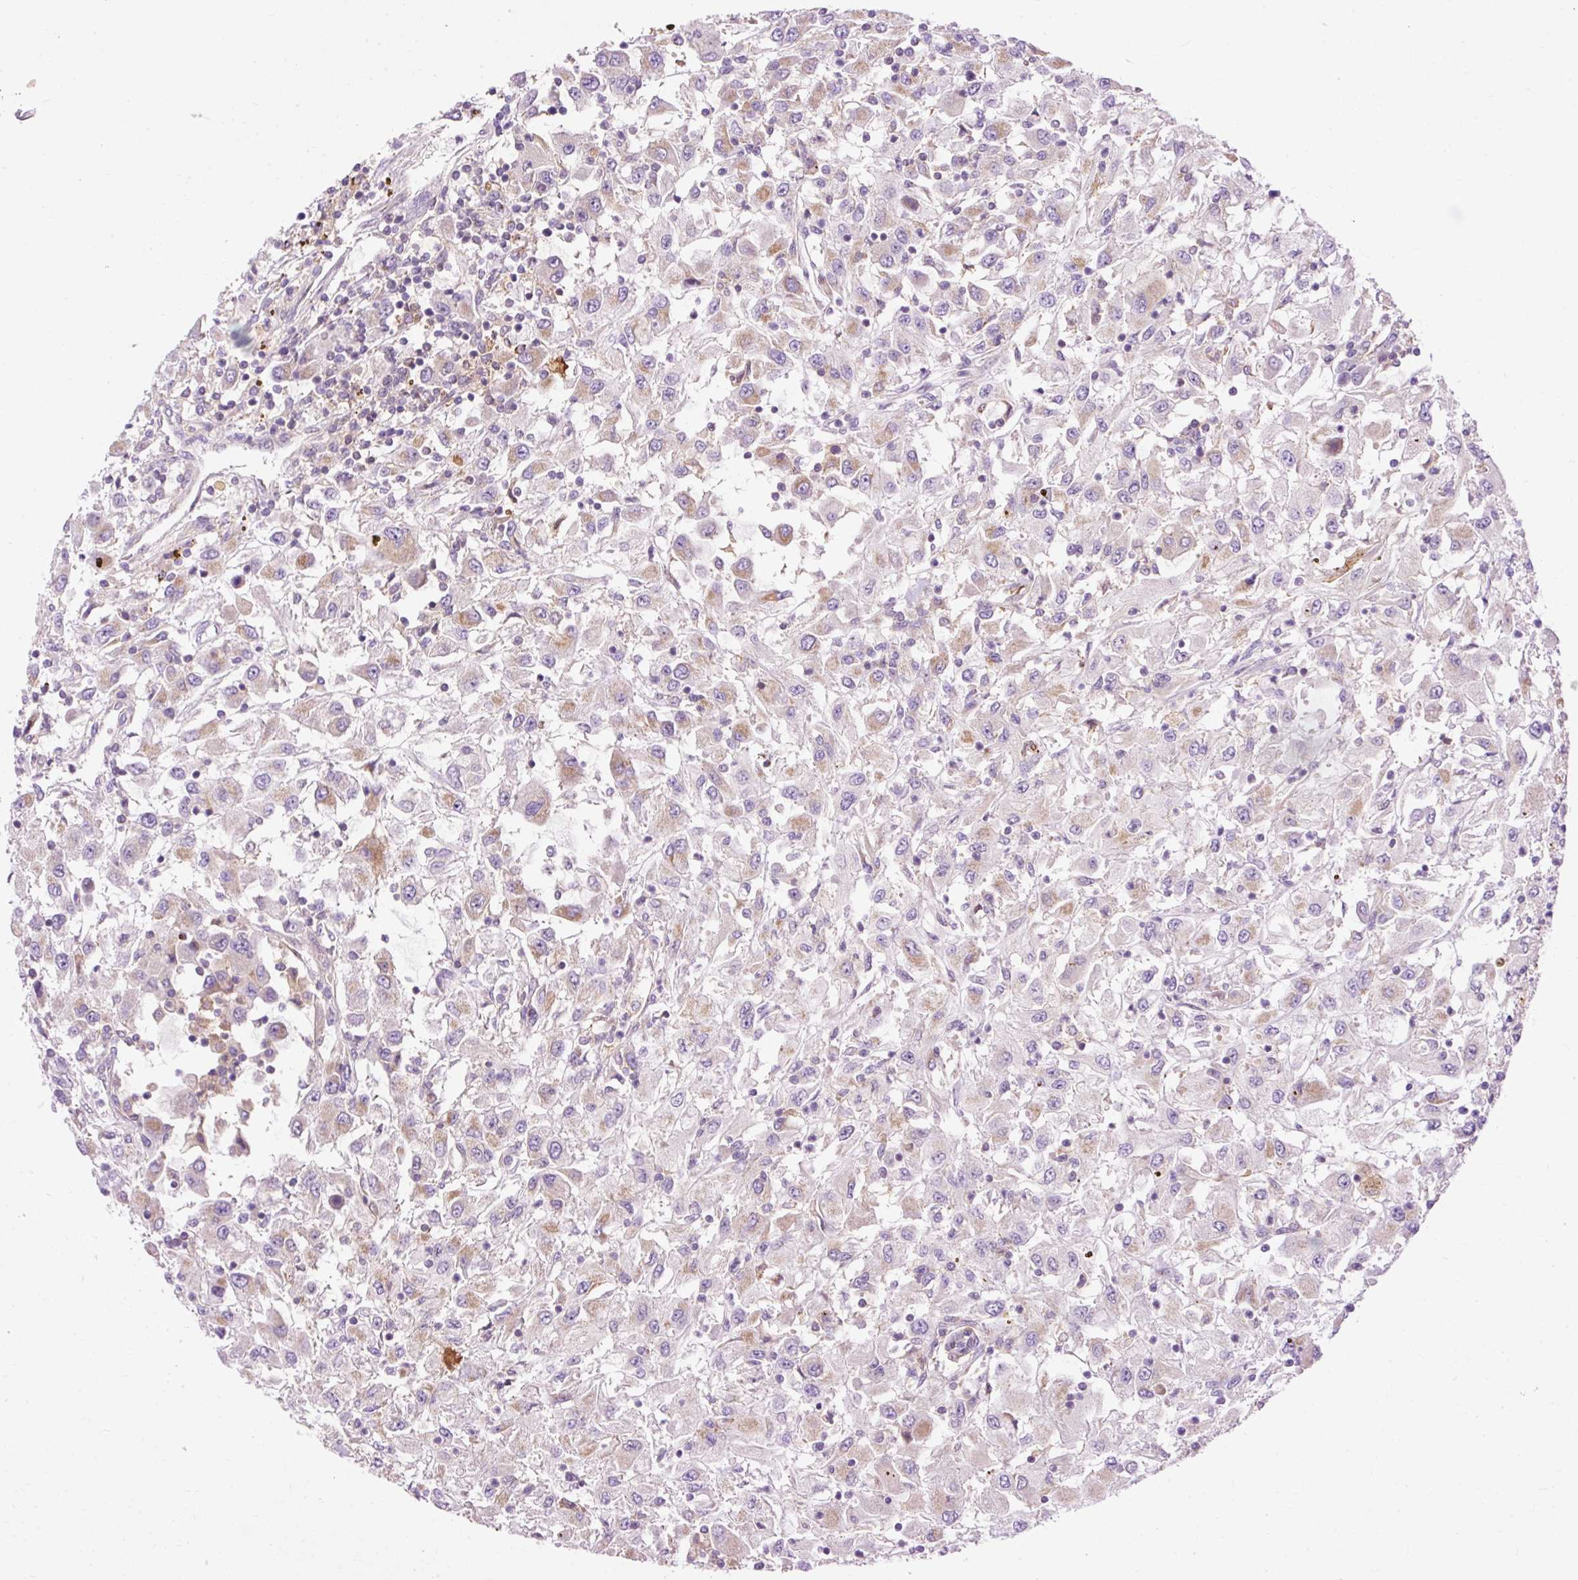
{"staining": {"intensity": "moderate", "quantity": "25%-75%", "location": "cytoplasmic/membranous"}, "tissue": "renal cancer", "cell_type": "Tumor cells", "image_type": "cancer", "snomed": [{"axis": "morphology", "description": "Adenocarcinoma, NOS"}, {"axis": "topography", "description": "Kidney"}], "caption": "A histopathology image showing moderate cytoplasmic/membranous staining in about 25%-75% of tumor cells in renal cancer, as visualized by brown immunohistochemical staining.", "gene": "CD83", "patient": {"sex": "female", "age": 67}}